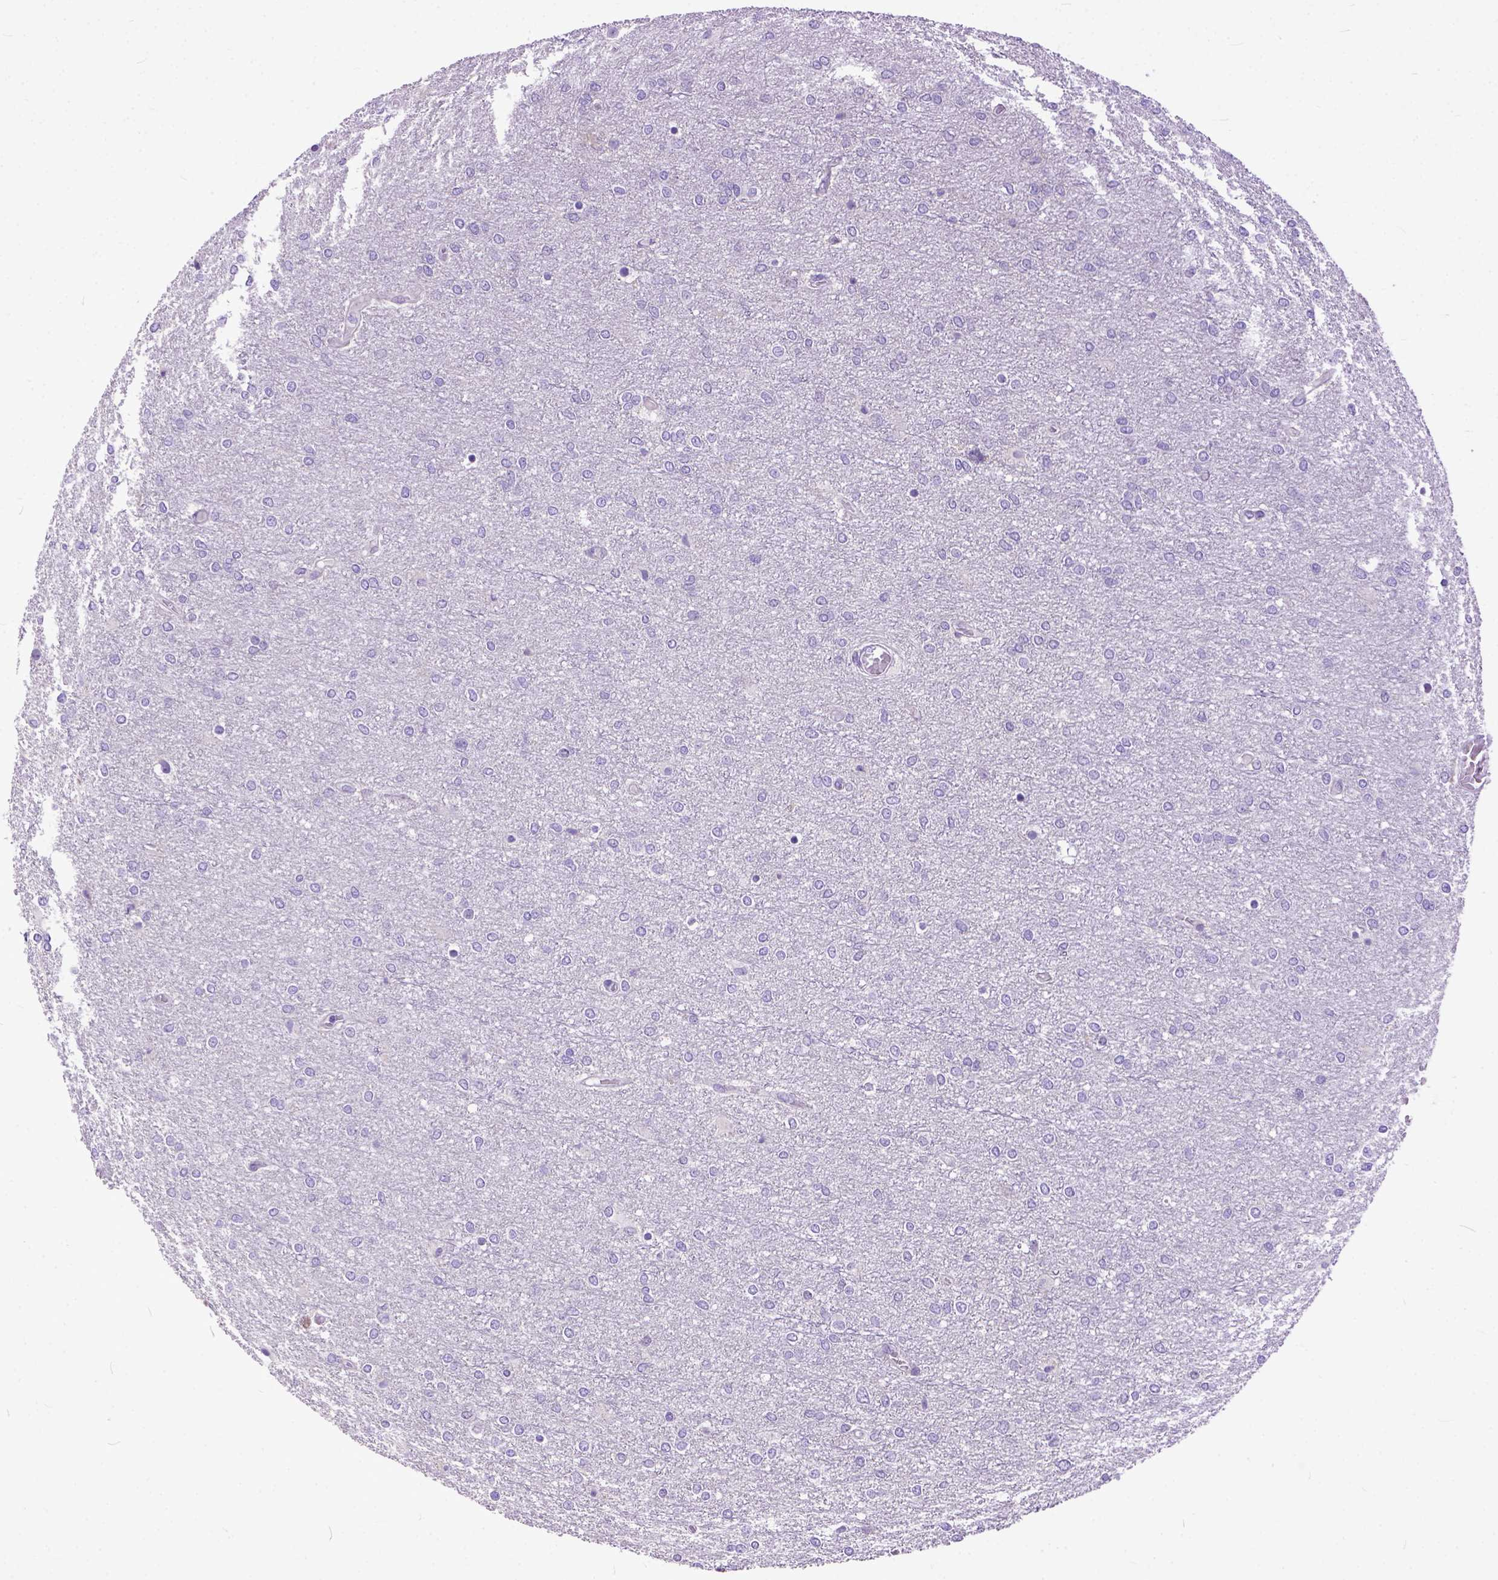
{"staining": {"intensity": "negative", "quantity": "none", "location": "none"}, "tissue": "glioma", "cell_type": "Tumor cells", "image_type": "cancer", "snomed": [{"axis": "morphology", "description": "Glioma, malignant, High grade"}, {"axis": "topography", "description": "Brain"}], "caption": "Immunohistochemistry photomicrograph of neoplastic tissue: malignant glioma (high-grade) stained with DAB reveals no significant protein staining in tumor cells.", "gene": "CRB1", "patient": {"sex": "female", "age": 61}}